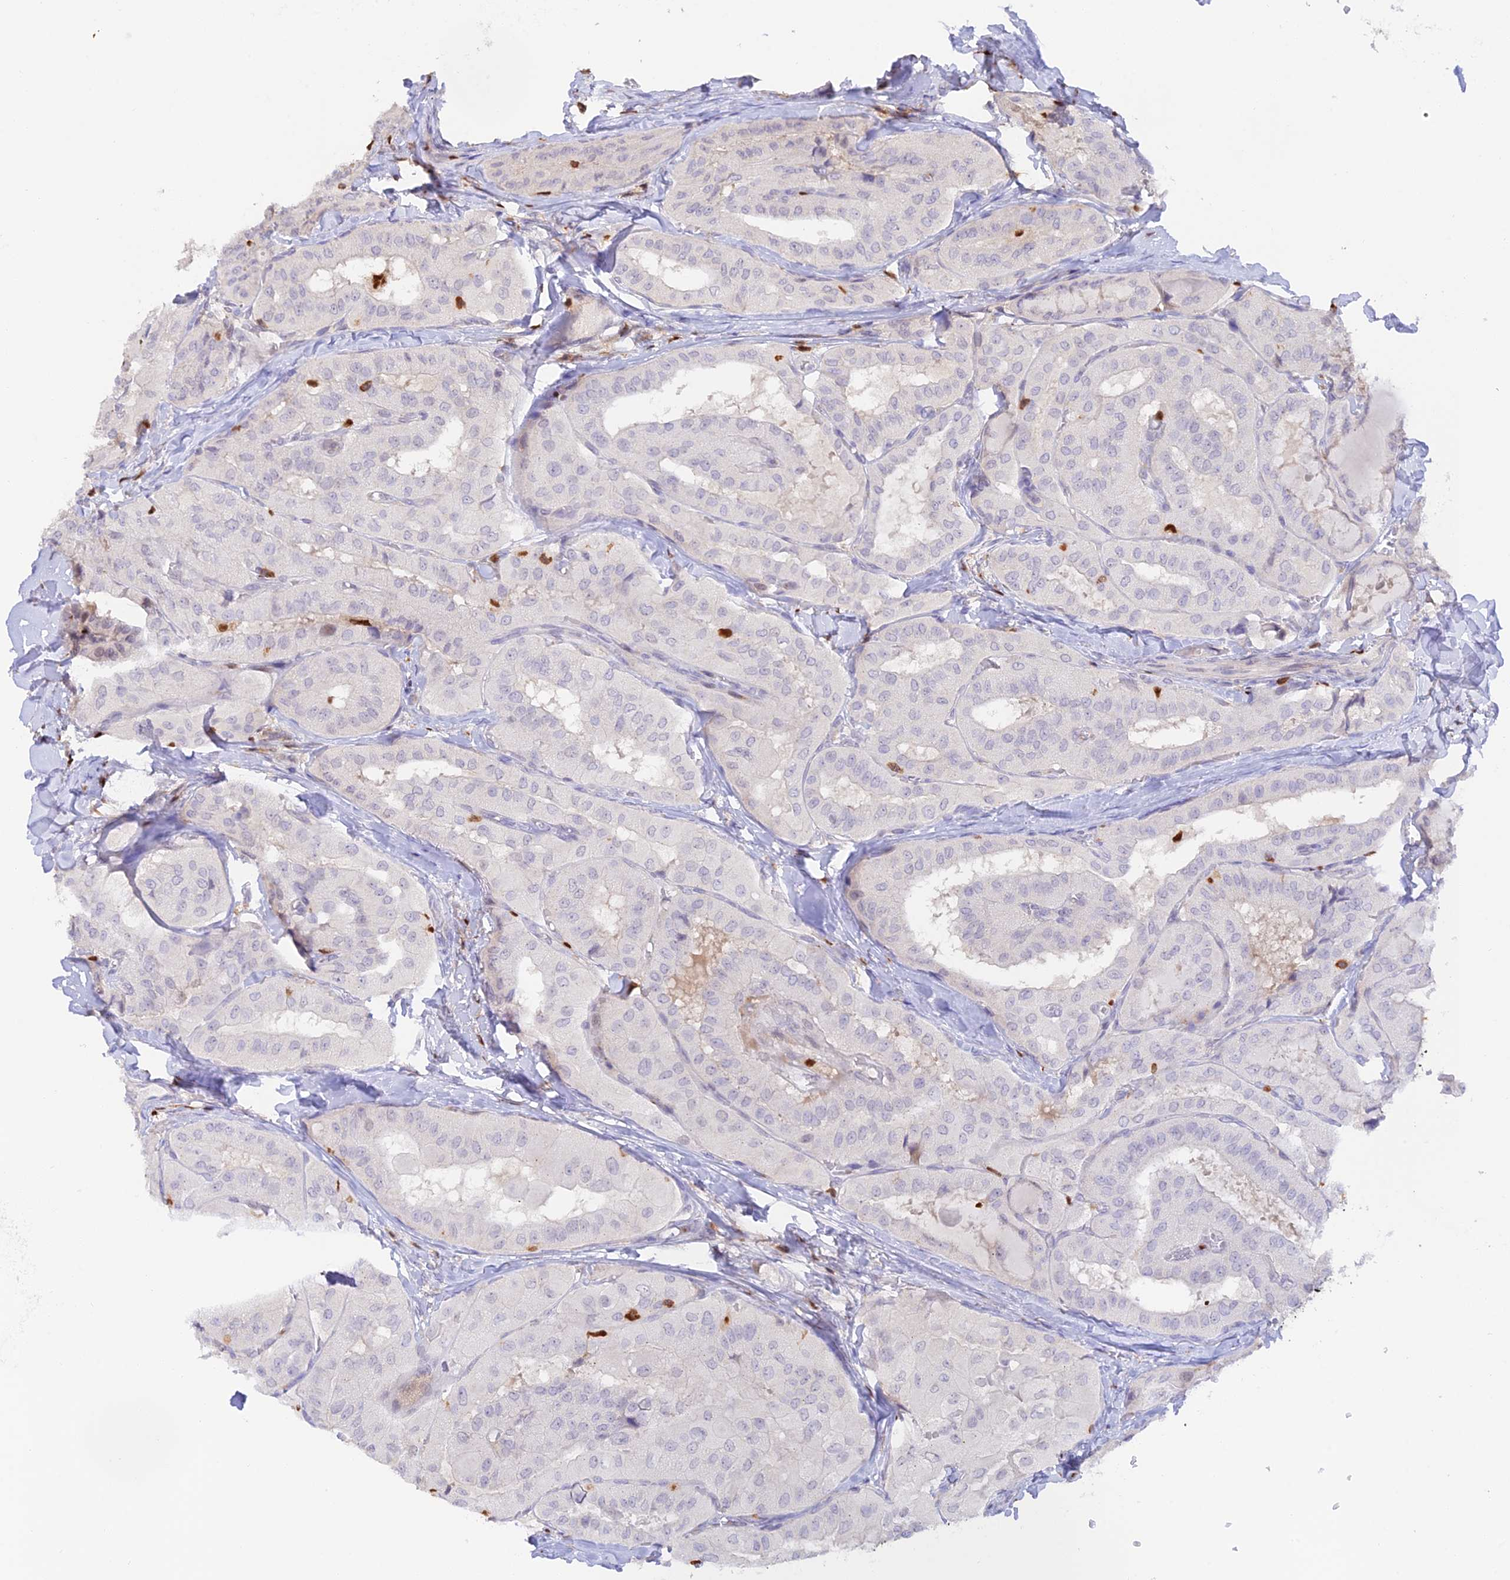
{"staining": {"intensity": "negative", "quantity": "none", "location": "none"}, "tissue": "thyroid cancer", "cell_type": "Tumor cells", "image_type": "cancer", "snomed": [{"axis": "morphology", "description": "Normal tissue, NOS"}, {"axis": "morphology", "description": "Papillary adenocarcinoma, NOS"}, {"axis": "topography", "description": "Thyroid gland"}], "caption": "Protein analysis of thyroid cancer demonstrates no significant positivity in tumor cells. (Stains: DAB (3,3'-diaminobenzidine) immunohistochemistry with hematoxylin counter stain, Microscopy: brightfield microscopy at high magnification).", "gene": "DENND1C", "patient": {"sex": "female", "age": 59}}